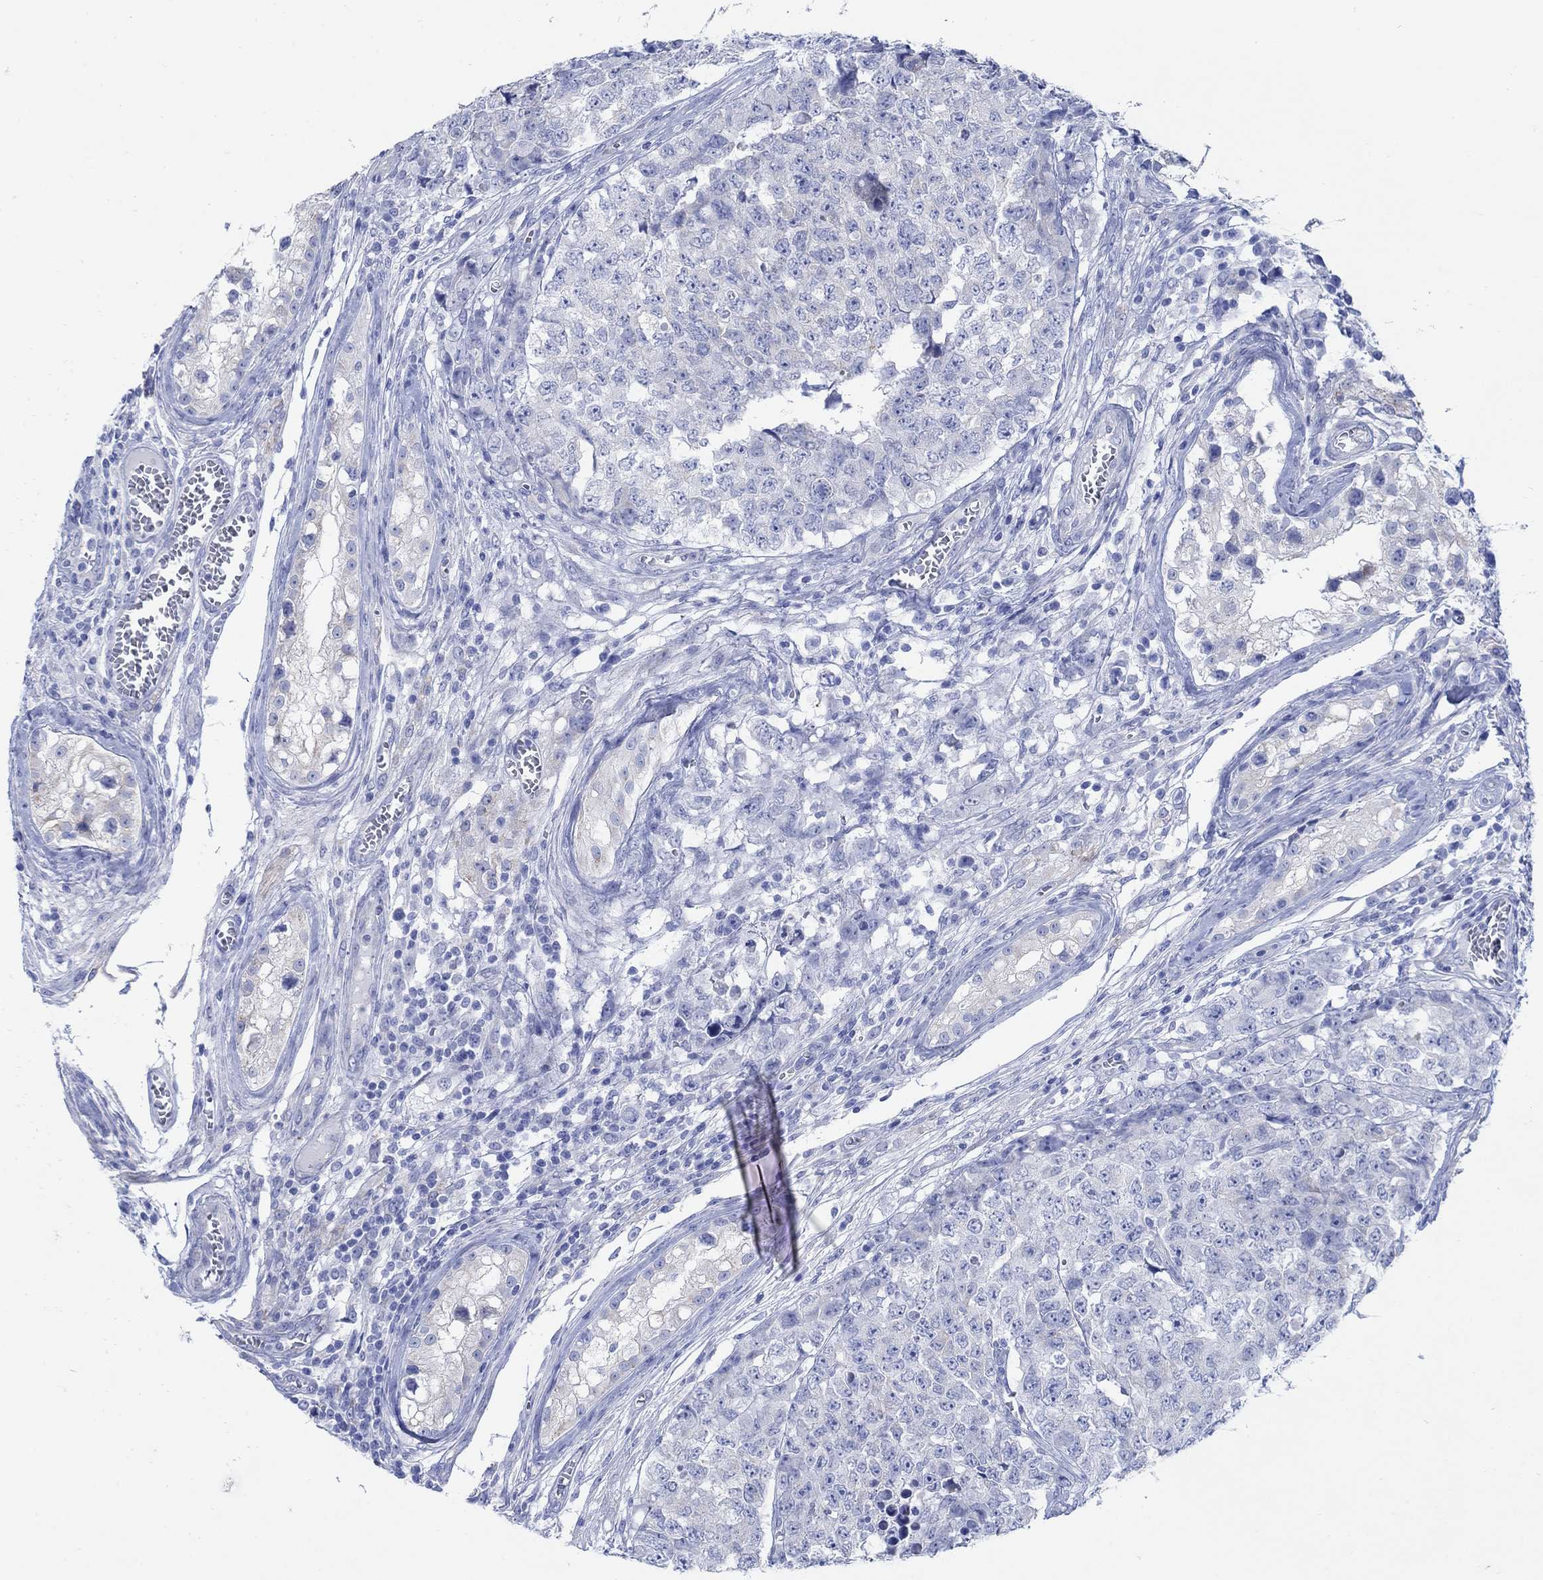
{"staining": {"intensity": "negative", "quantity": "none", "location": "none"}, "tissue": "testis cancer", "cell_type": "Tumor cells", "image_type": "cancer", "snomed": [{"axis": "morphology", "description": "Carcinoma, Embryonal, NOS"}, {"axis": "topography", "description": "Testis"}], "caption": "DAB (3,3'-diaminobenzidine) immunohistochemical staining of embryonal carcinoma (testis) displays no significant positivity in tumor cells. (Brightfield microscopy of DAB immunohistochemistry (IHC) at high magnification).", "gene": "ZDHHC14", "patient": {"sex": "male", "age": 23}}